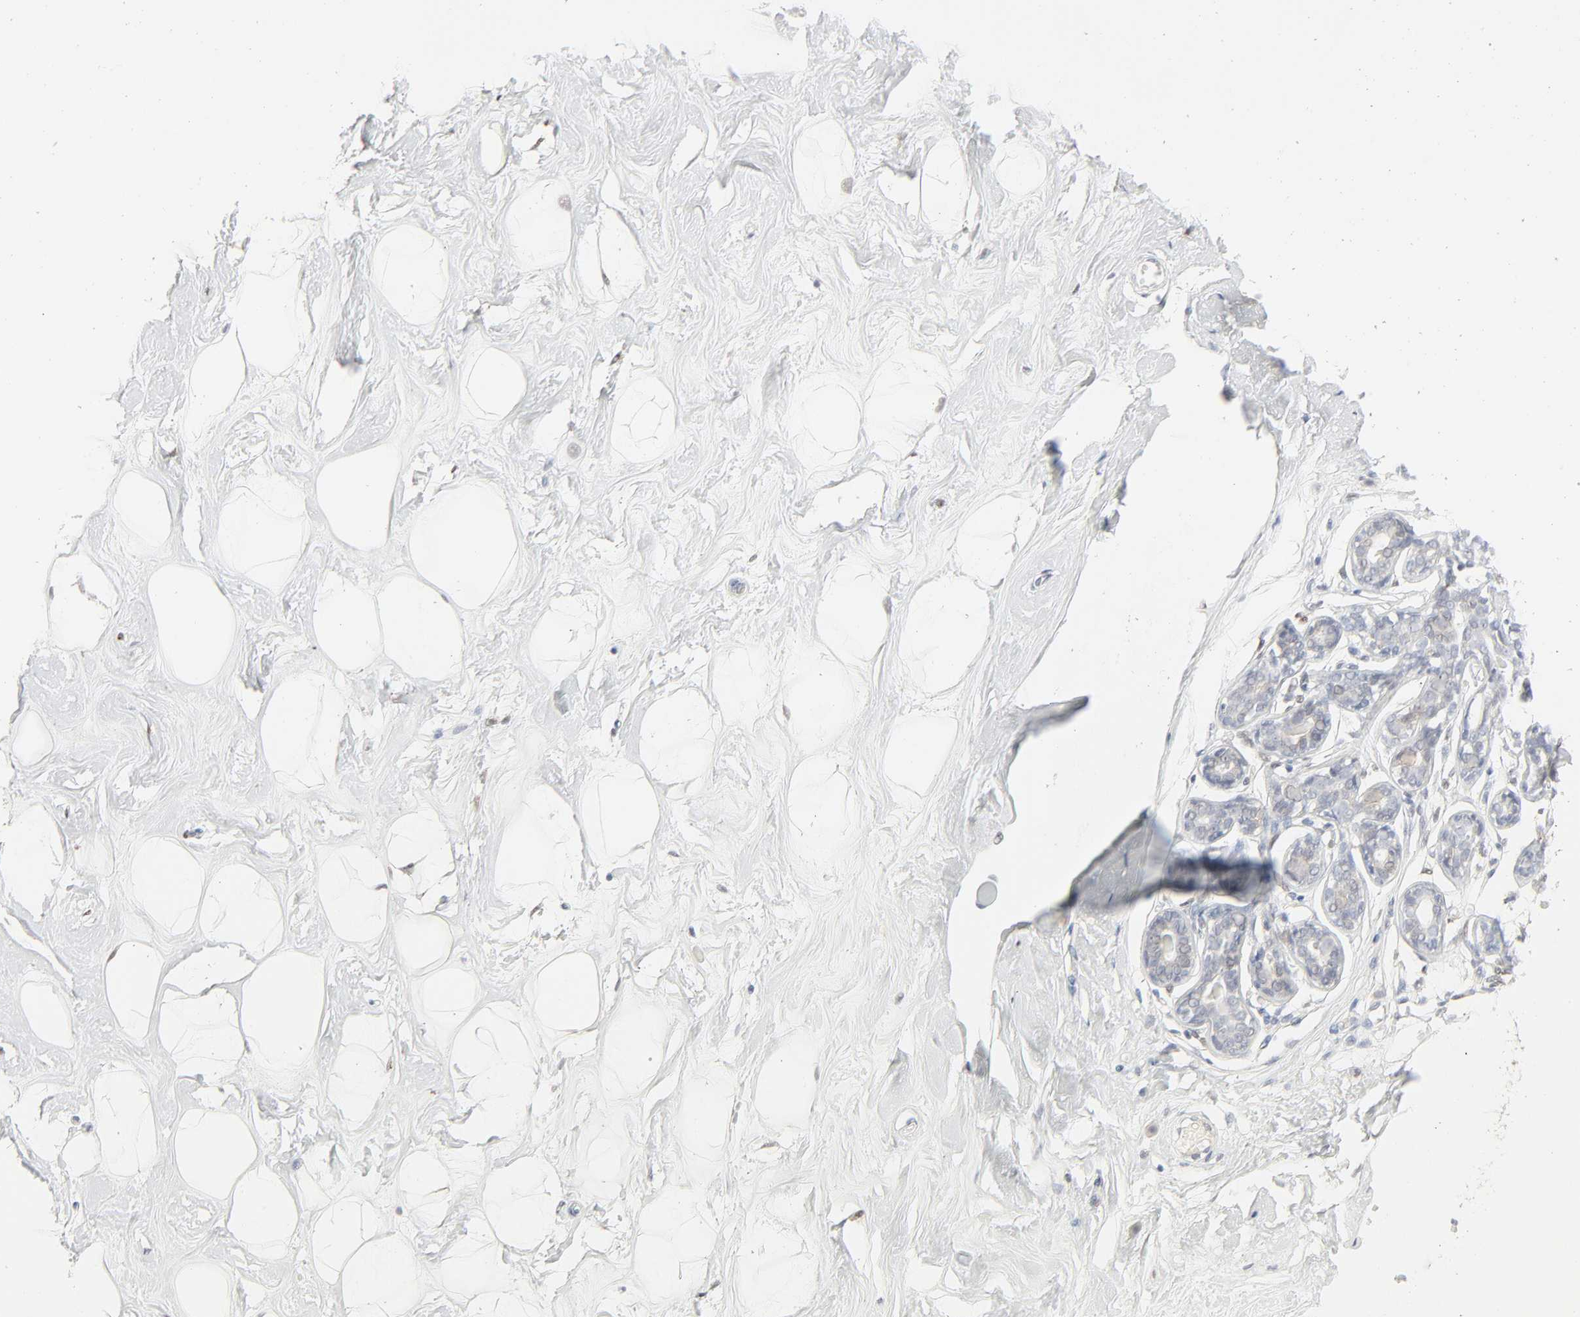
{"staining": {"intensity": "negative", "quantity": "none", "location": "none"}, "tissue": "breast", "cell_type": "Adipocytes", "image_type": "normal", "snomed": [{"axis": "morphology", "description": "Normal tissue, NOS"}, {"axis": "topography", "description": "Breast"}], "caption": "Immunohistochemistry (IHC) of normal breast exhibits no positivity in adipocytes.", "gene": "LGALS2", "patient": {"sex": "female", "age": 23}}